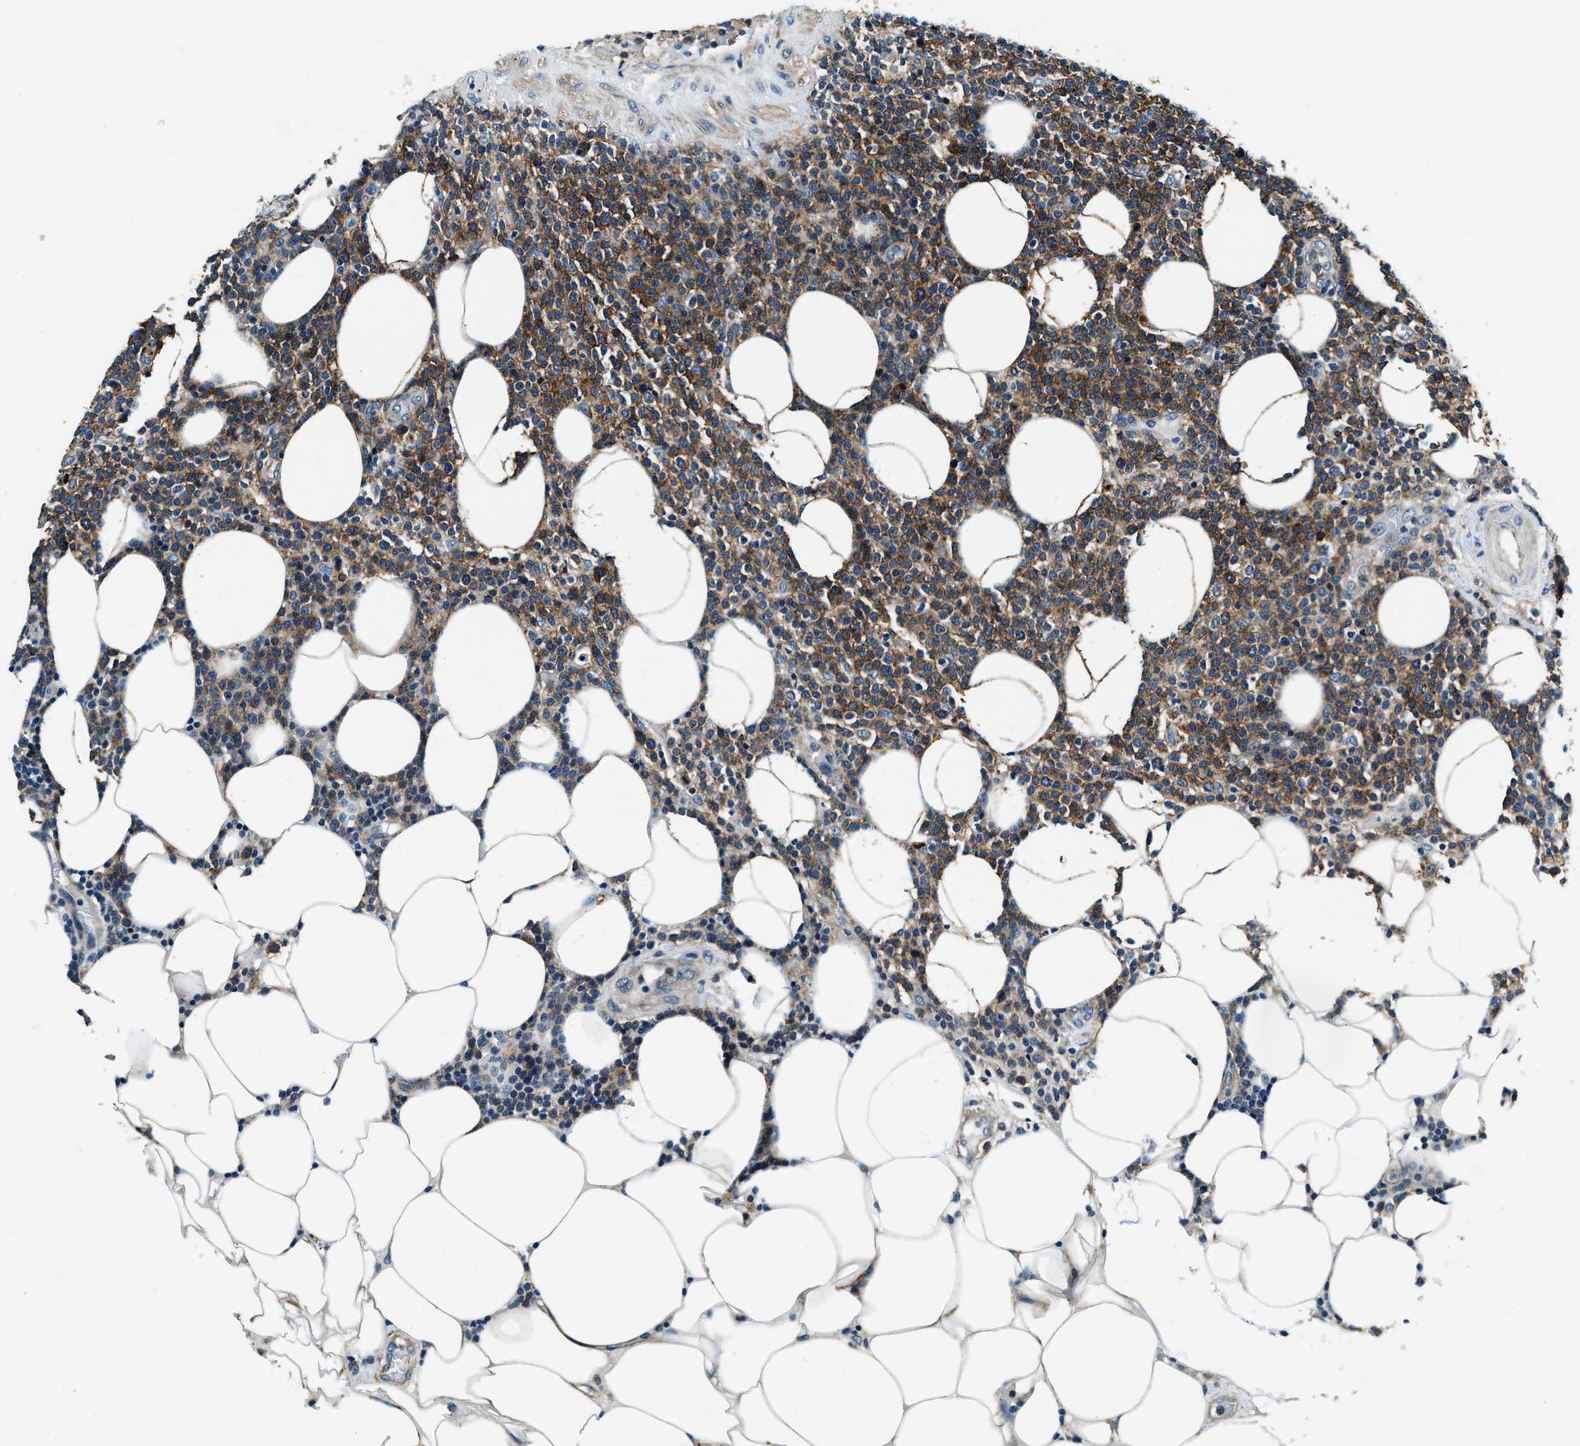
{"staining": {"intensity": "moderate", "quantity": ">75%", "location": "cytoplasmic/membranous"}, "tissue": "lymphoma", "cell_type": "Tumor cells", "image_type": "cancer", "snomed": [{"axis": "morphology", "description": "Malignant lymphoma, non-Hodgkin's type, High grade"}, {"axis": "topography", "description": "Lymph node"}], "caption": "Tumor cells demonstrate medium levels of moderate cytoplasmic/membranous expression in about >75% of cells in human lymphoma.", "gene": "C2orf66", "patient": {"sex": "male", "age": 61}}